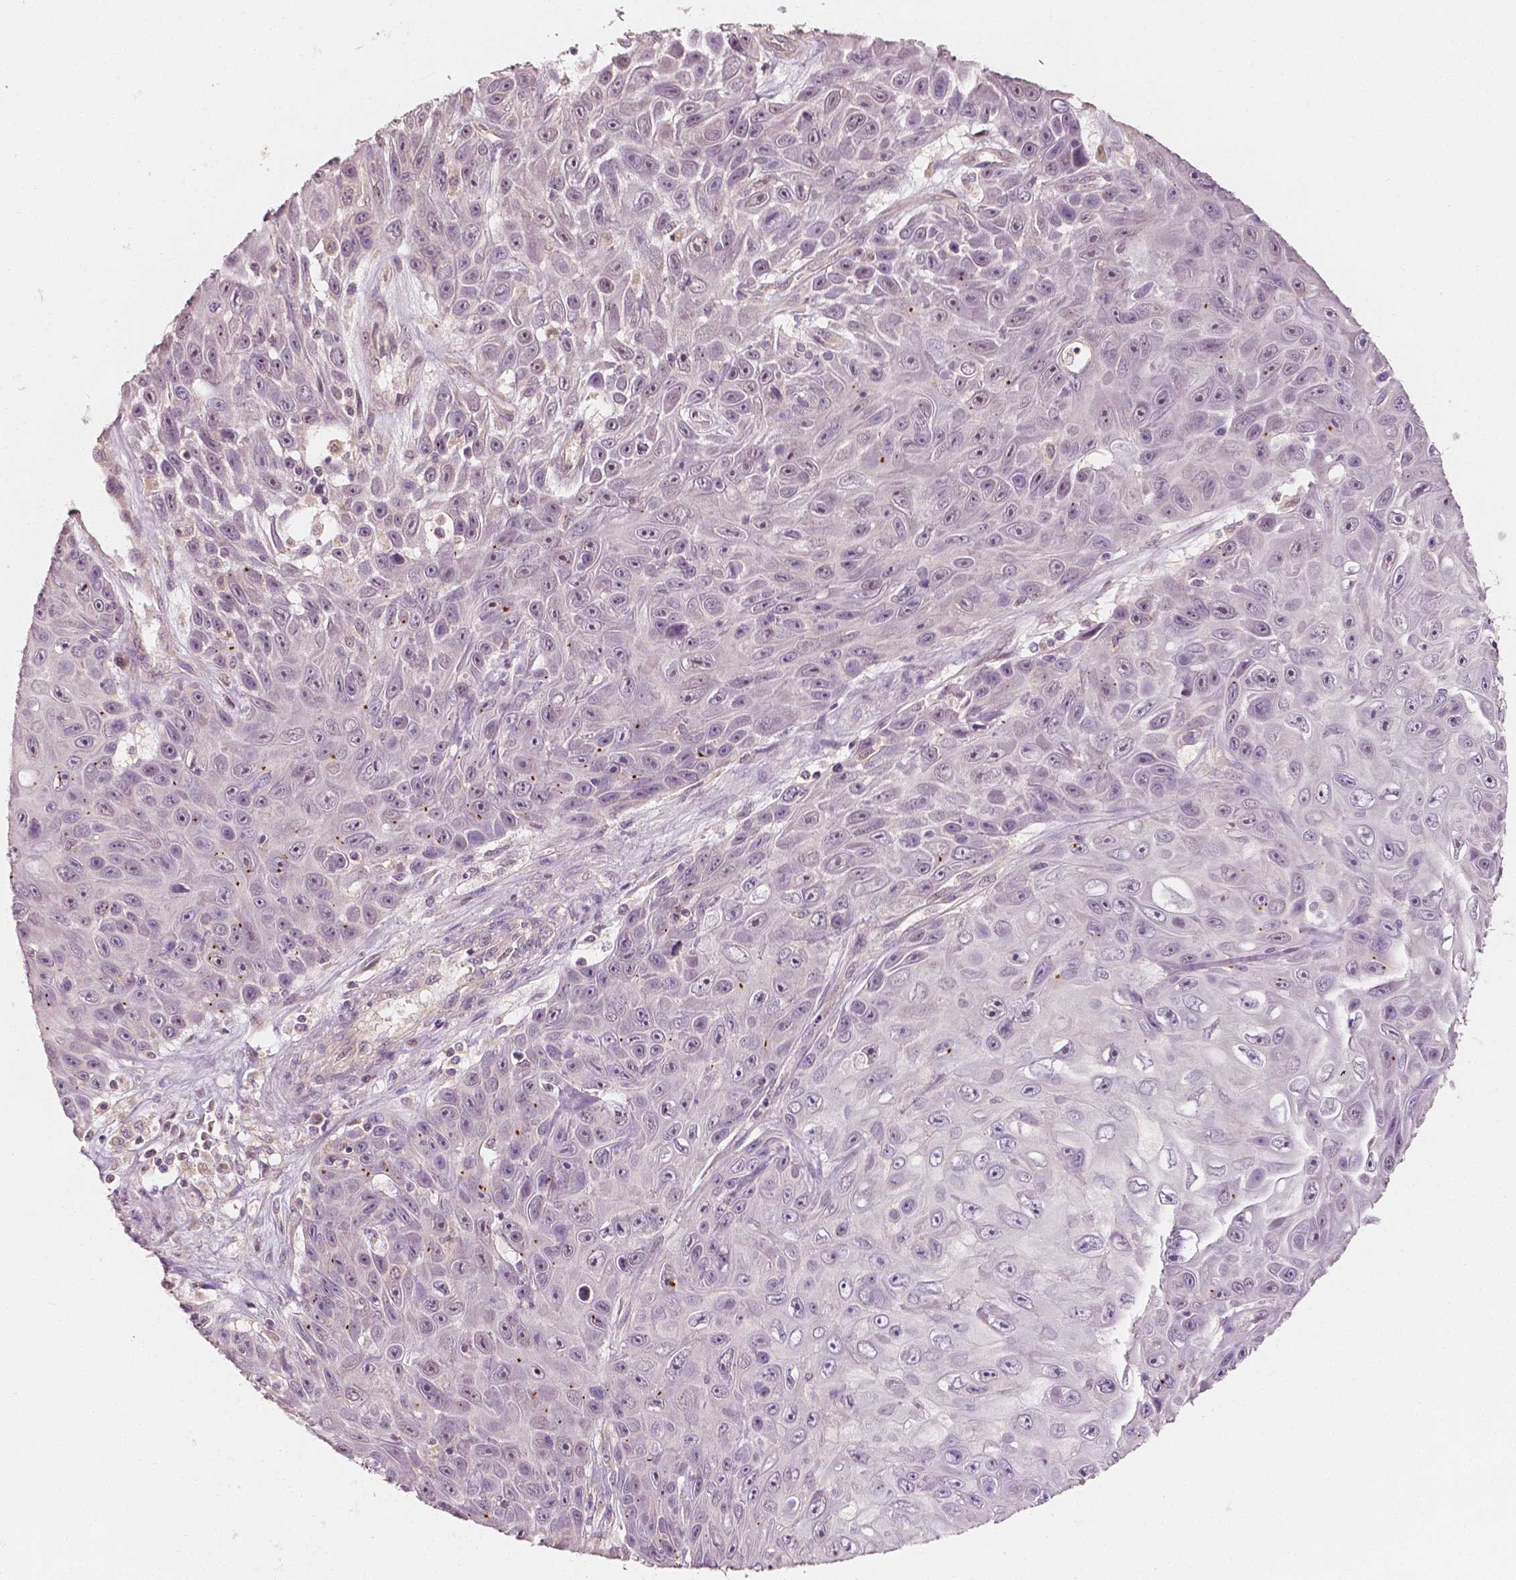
{"staining": {"intensity": "negative", "quantity": "none", "location": "none"}, "tissue": "skin cancer", "cell_type": "Tumor cells", "image_type": "cancer", "snomed": [{"axis": "morphology", "description": "Squamous cell carcinoma, NOS"}, {"axis": "topography", "description": "Skin"}], "caption": "DAB (3,3'-diaminobenzidine) immunohistochemical staining of skin squamous cell carcinoma reveals no significant staining in tumor cells.", "gene": "TBC1D17", "patient": {"sex": "male", "age": 82}}